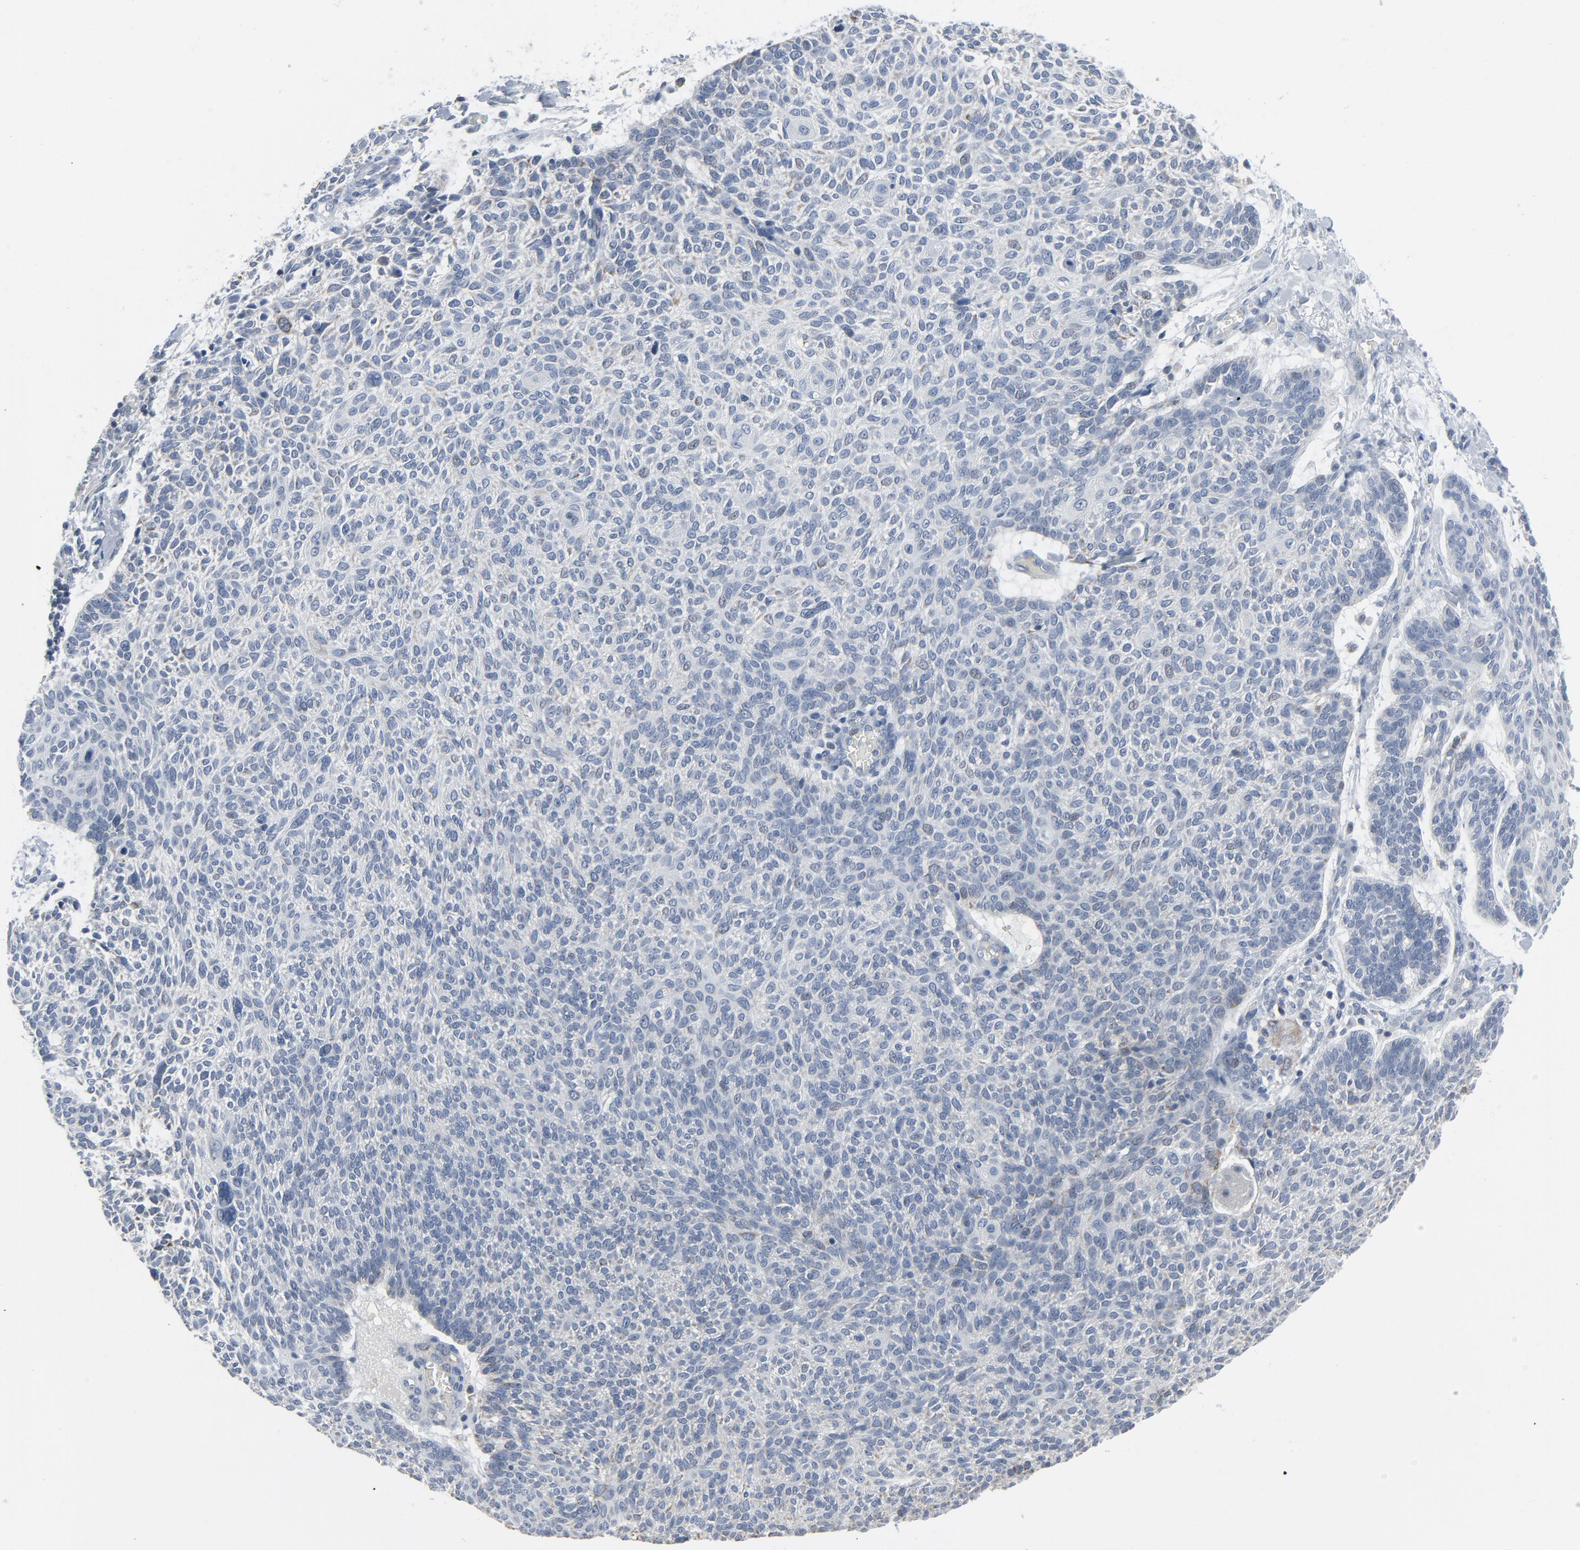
{"staining": {"intensity": "negative", "quantity": "none", "location": "none"}, "tissue": "skin cancer", "cell_type": "Tumor cells", "image_type": "cancer", "snomed": [{"axis": "morphology", "description": "Normal tissue, NOS"}, {"axis": "morphology", "description": "Basal cell carcinoma"}, {"axis": "topography", "description": "Skin"}], "caption": "An image of basal cell carcinoma (skin) stained for a protein displays no brown staining in tumor cells.", "gene": "GPX2", "patient": {"sex": "female", "age": 70}}